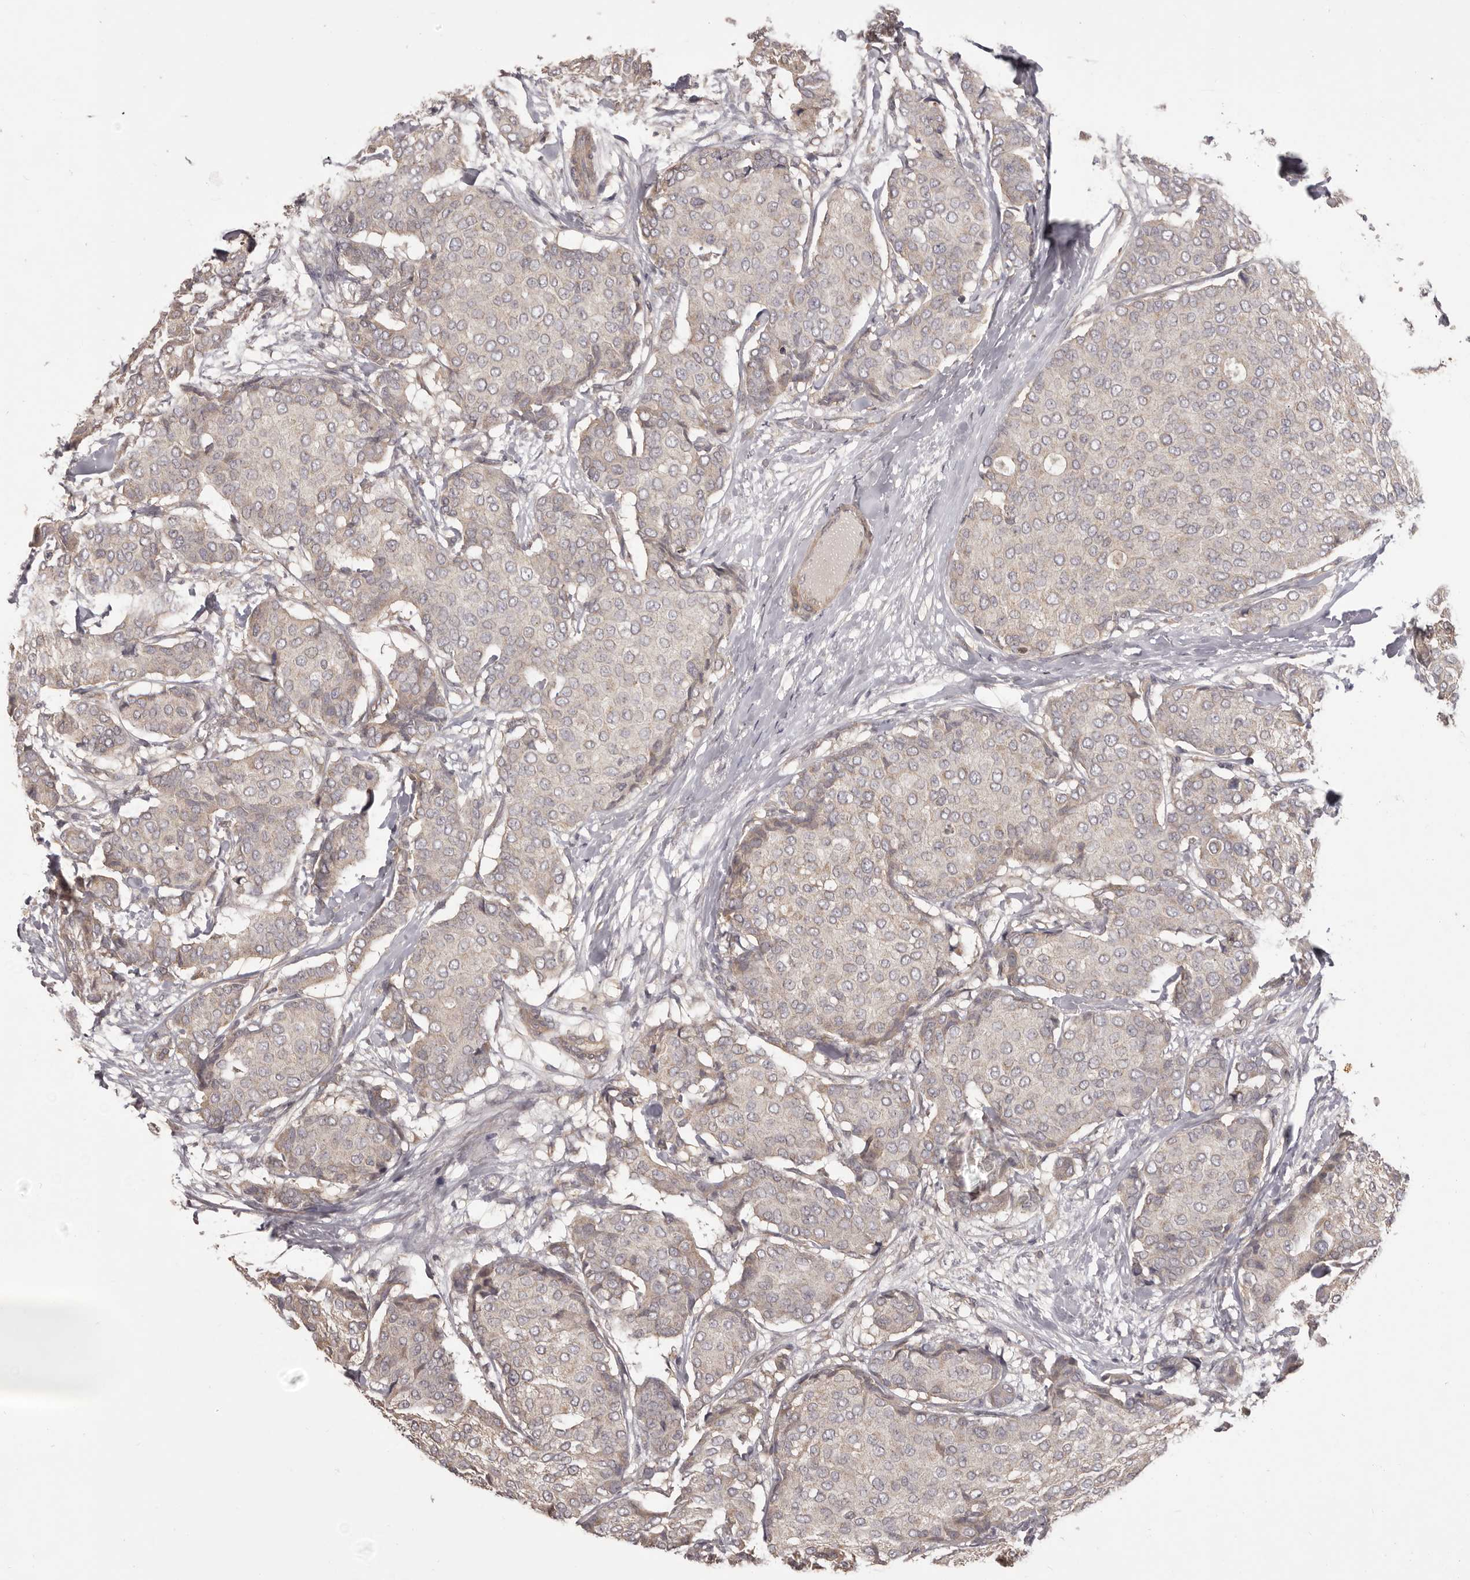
{"staining": {"intensity": "negative", "quantity": "none", "location": "none"}, "tissue": "breast cancer", "cell_type": "Tumor cells", "image_type": "cancer", "snomed": [{"axis": "morphology", "description": "Duct carcinoma"}, {"axis": "topography", "description": "Breast"}], "caption": "The image demonstrates no significant staining in tumor cells of breast cancer (invasive ductal carcinoma).", "gene": "HRH1", "patient": {"sex": "female", "age": 75}}